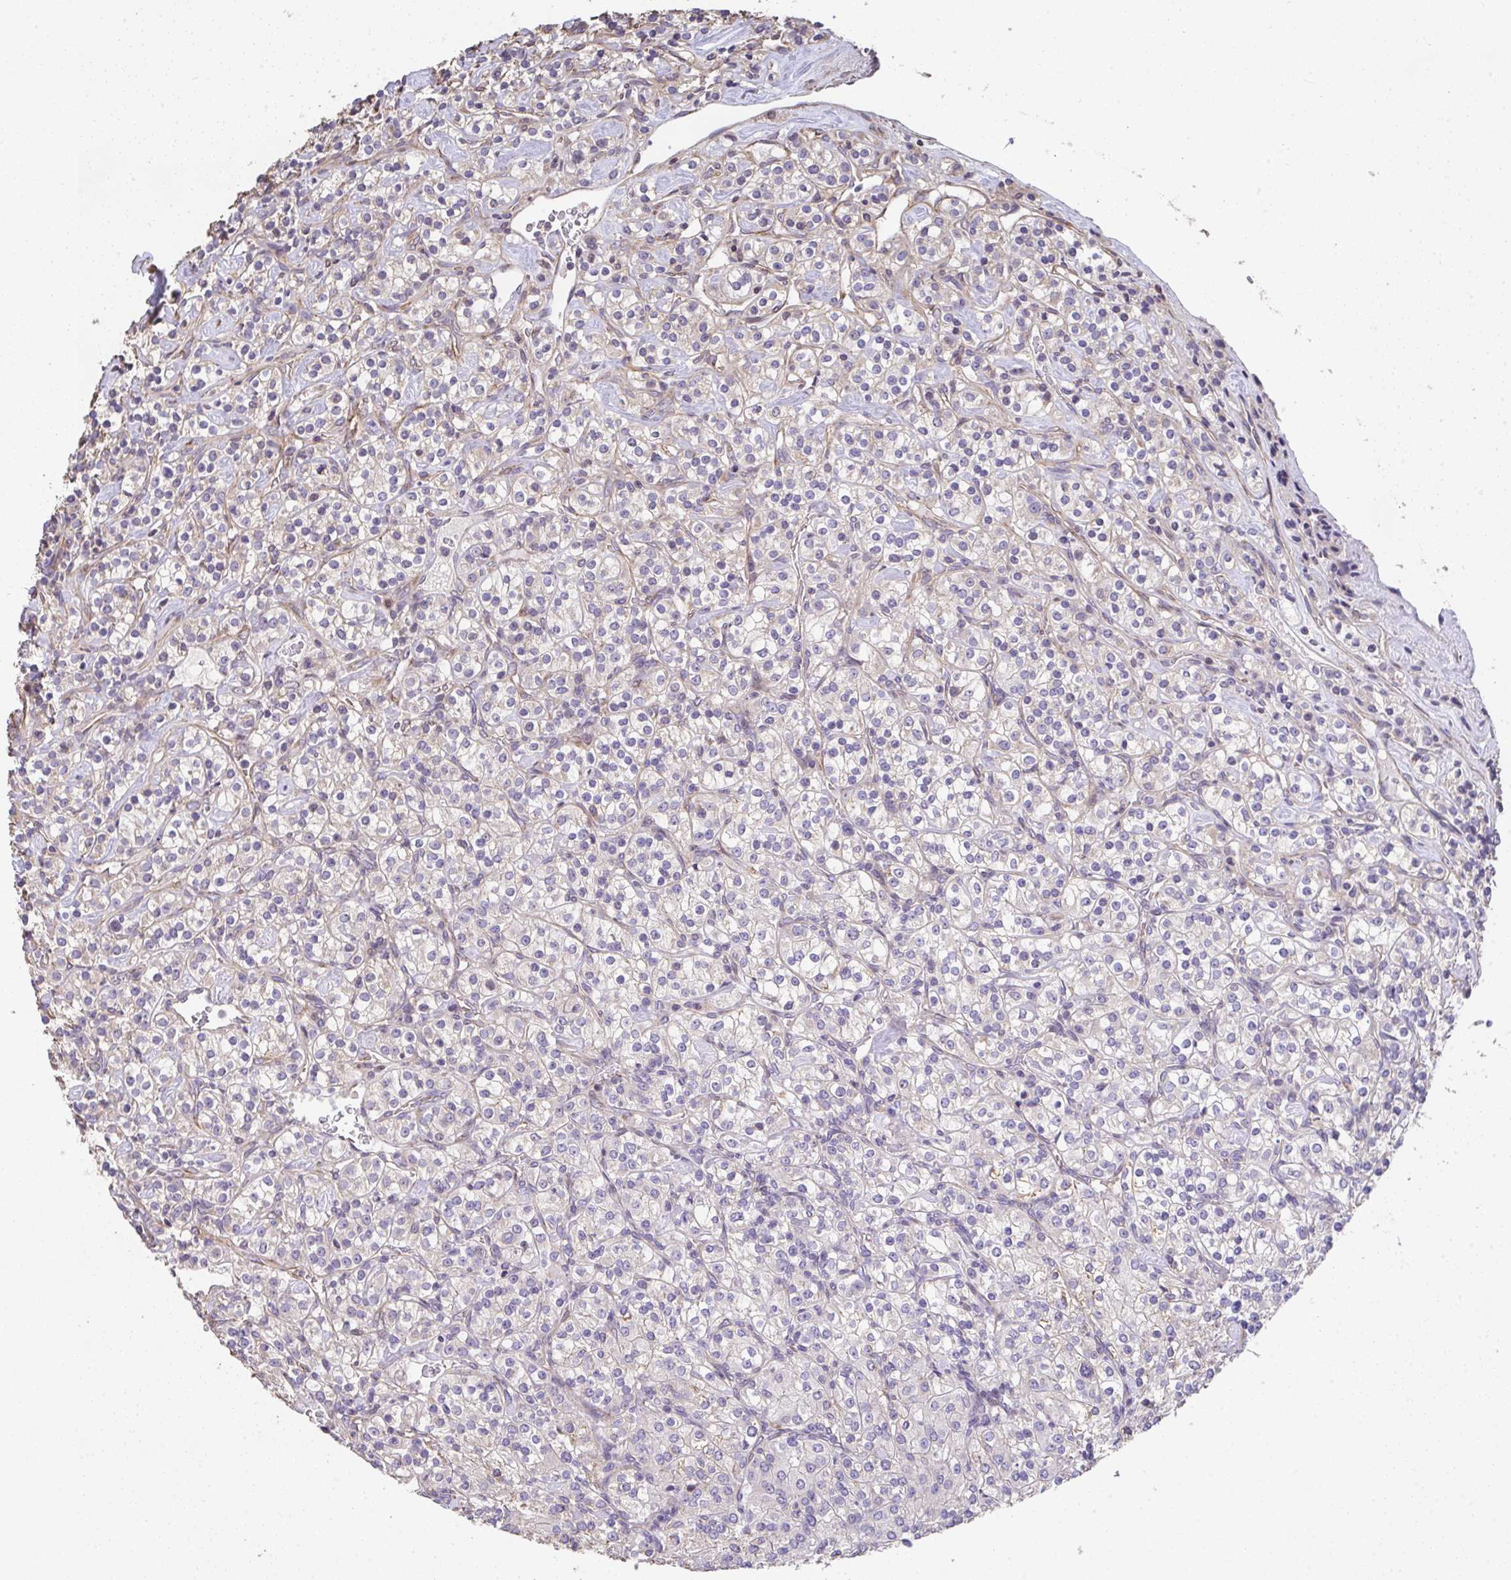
{"staining": {"intensity": "negative", "quantity": "none", "location": "none"}, "tissue": "renal cancer", "cell_type": "Tumor cells", "image_type": "cancer", "snomed": [{"axis": "morphology", "description": "Adenocarcinoma, NOS"}, {"axis": "topography", "description": "Kidney"}], "caption": "An immunohistochemistry (IHC) micrograph of renal adenocarcinoma is shown. There is no staining in tumor cells of renal adenocarcinoma. The staining is performed using DAB (3,3'-diaminobenzidine) brown chromogen with nuclei counter-stained in using hematoxylin.", "gene": "RUNDC3B", "patient": {"sex": "male", "age": 77}}